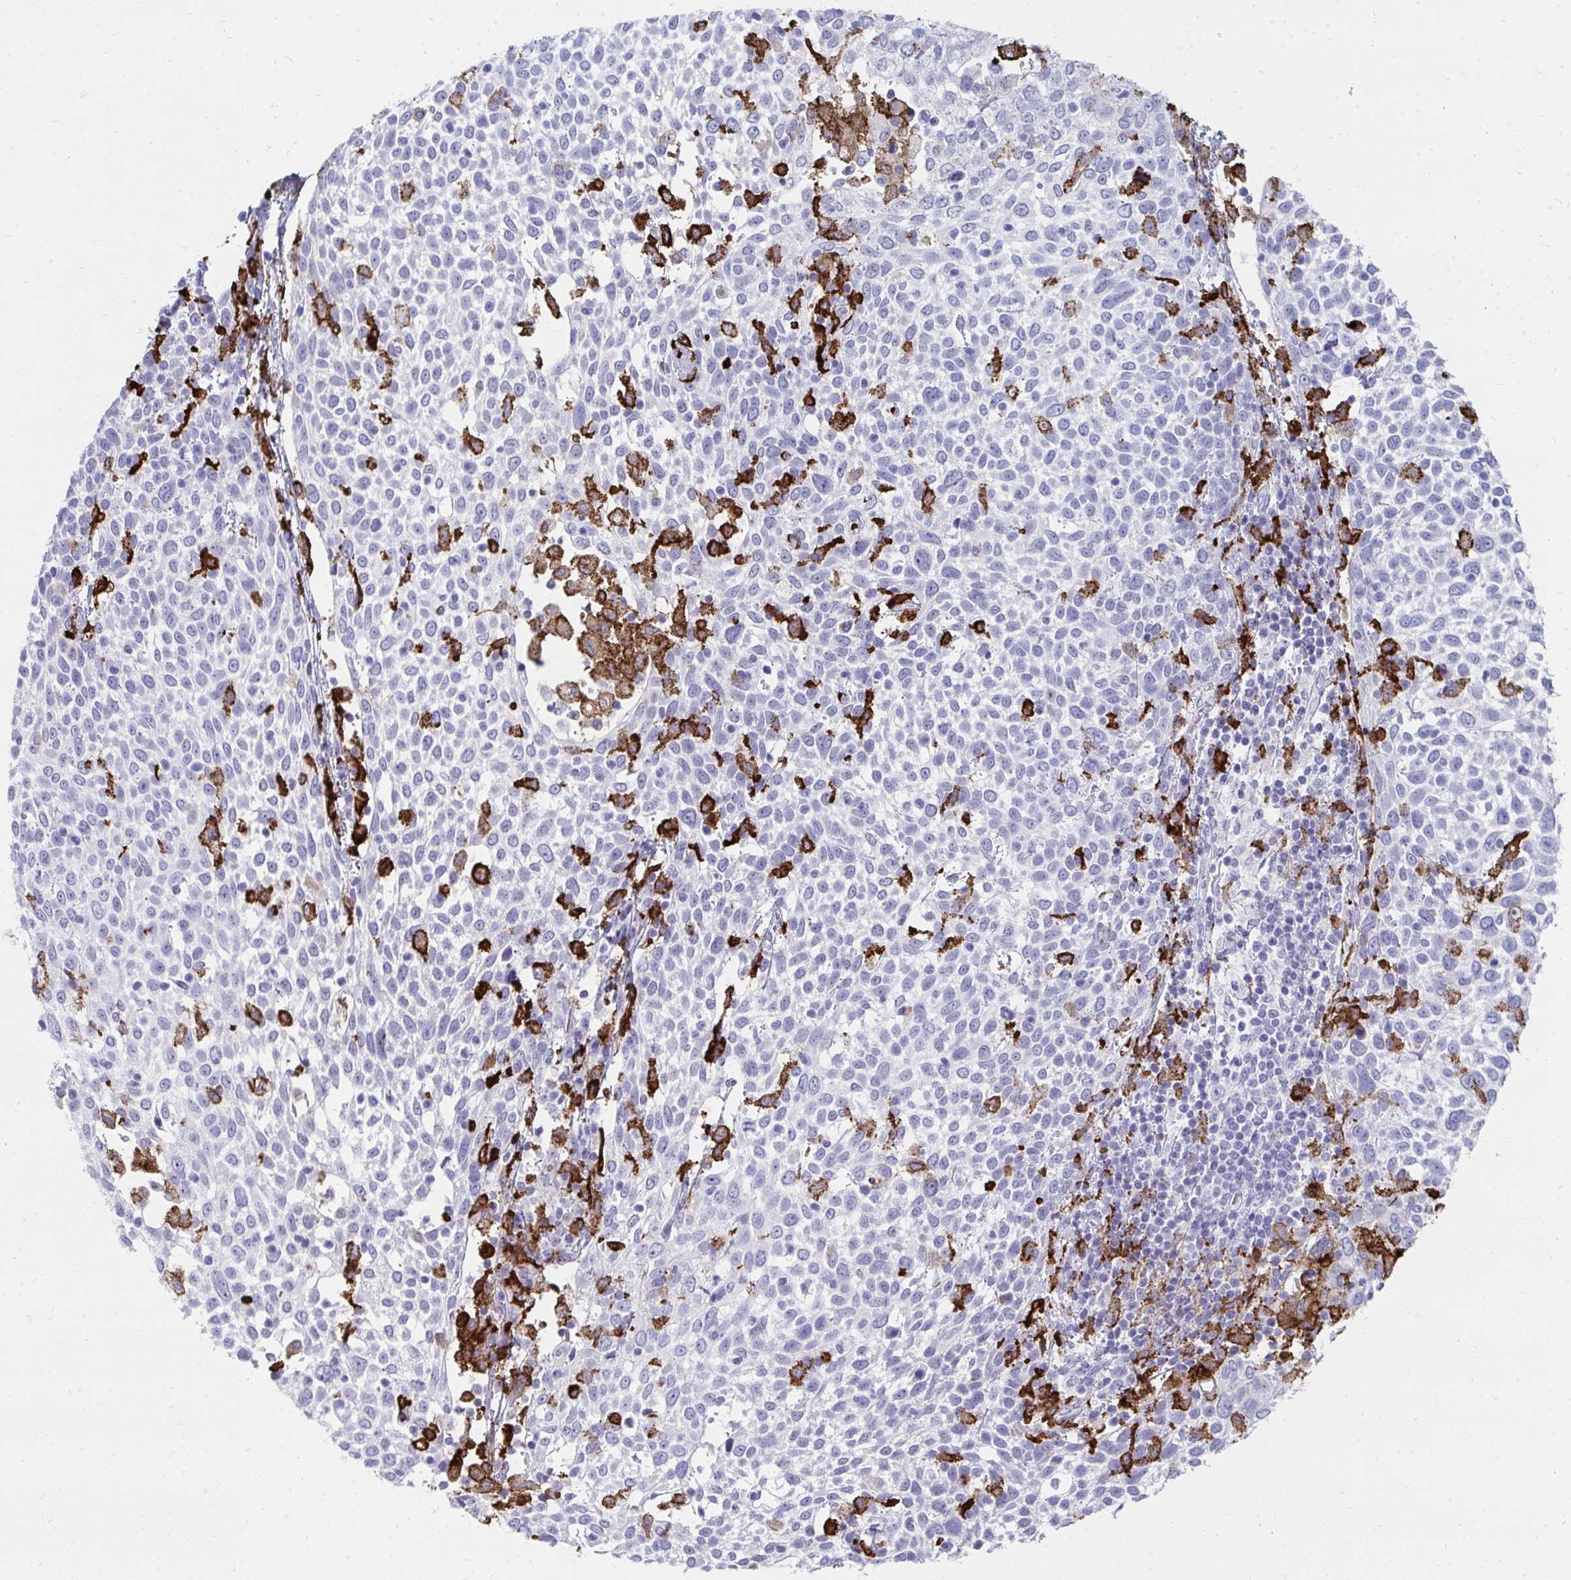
{"staining": {"intensity": "negative", "quantity": "none", "location": "none"}, "tissue": "cervical cancer", "cell_type": "Tumor cells", "image_type": "cancer", "snomed": [{"axis": "morphology", "description": "Squamous cell carcinoma, NOS"}, {"axis": "topography", "description": "Cervix"}], "caption": "Squamous cell carcinoma (cervical) was stained to show a protein in brown. There is no significant staining in tumor cells.", "gene": "CD163", "patient": {"sex": "female", "age": 61}}